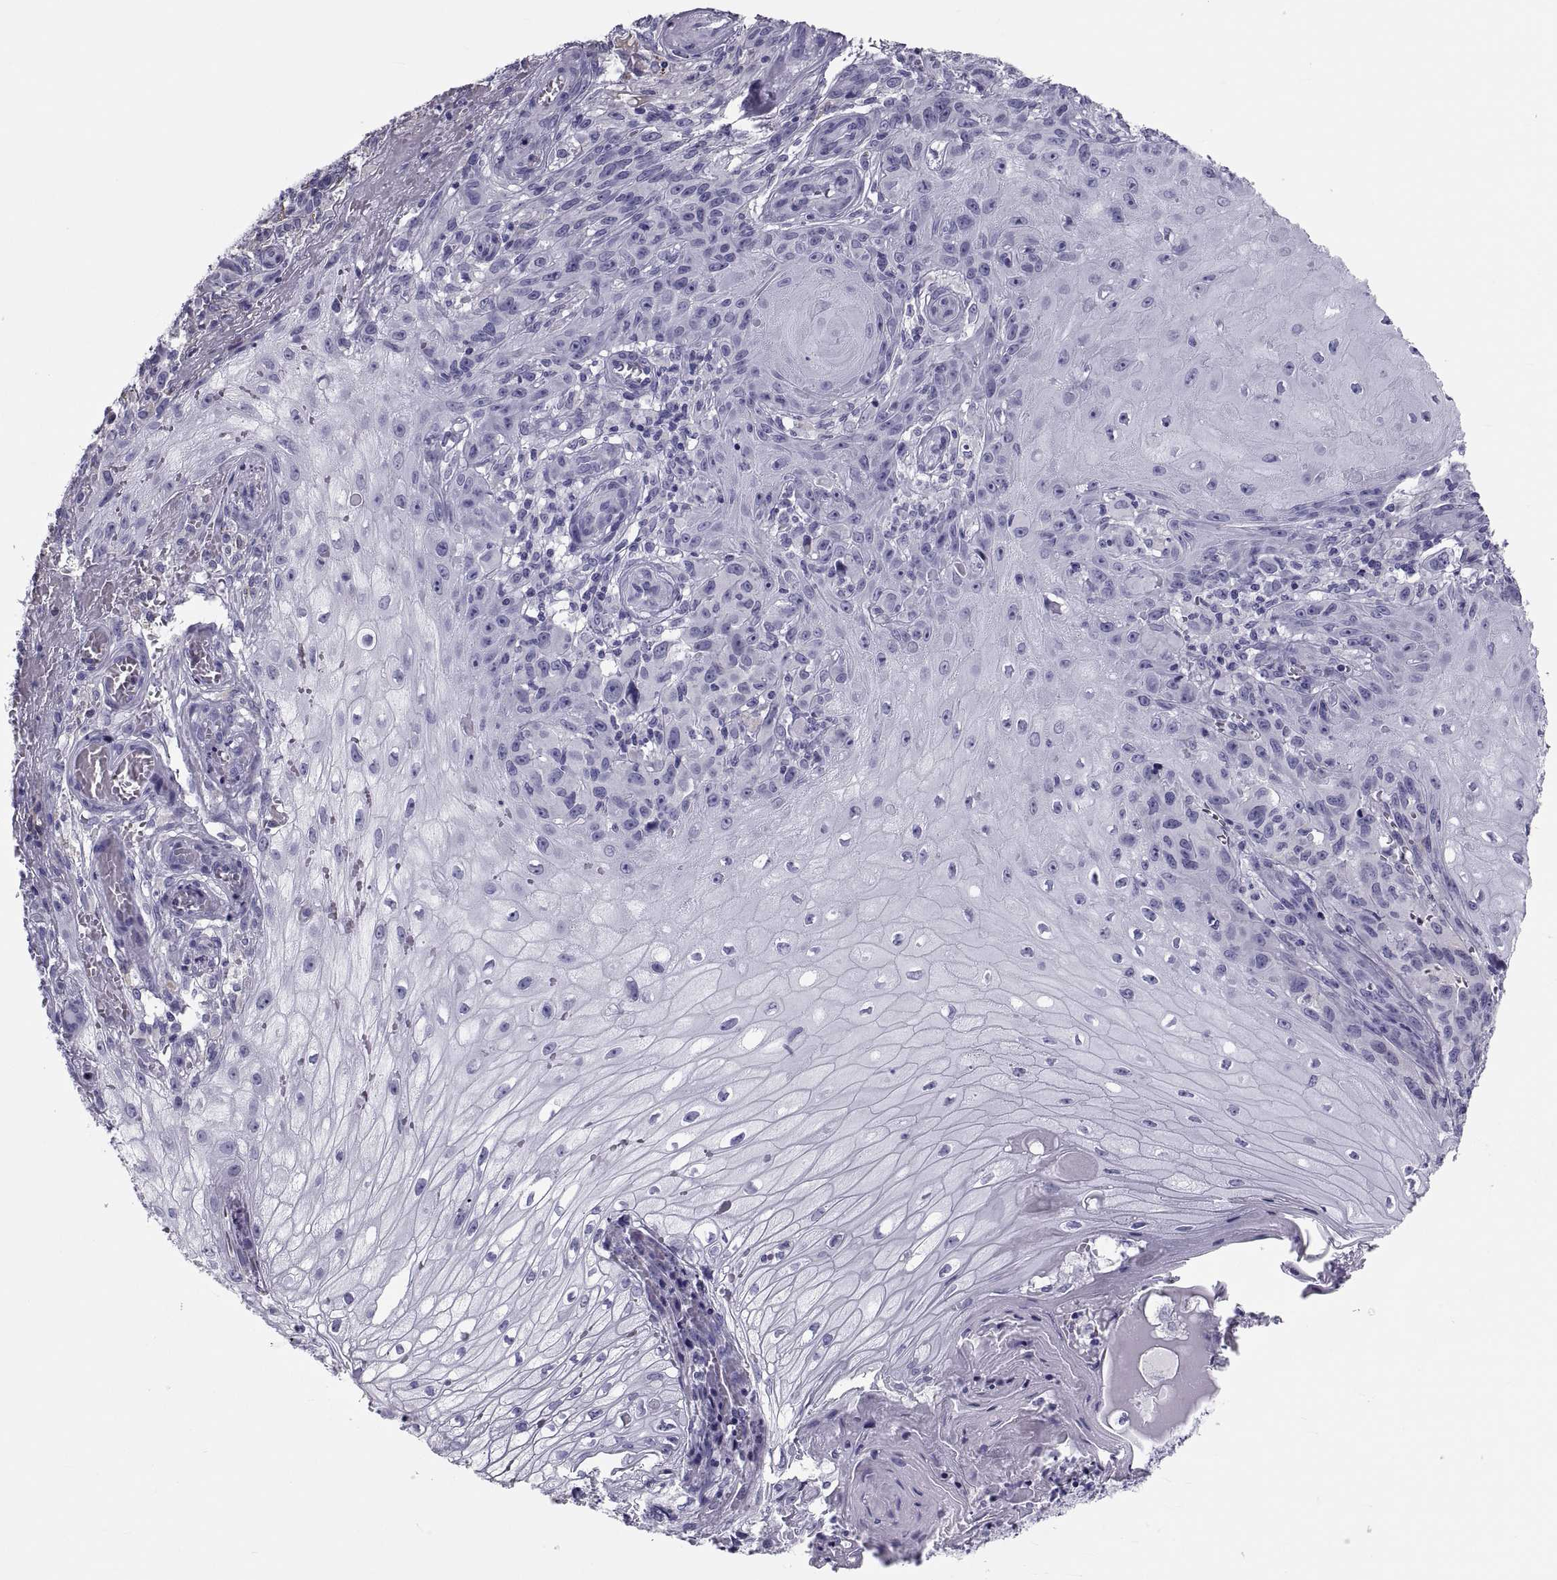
{"staining": {"intensity": "negative", "quantity": "none", "location": "none"}, "tissue": "melanoma", "cell_type": "Tumor cells", "image_type": "cancer", "snomed": [{"axis": "morphology", "description": "Malignant melanoma, NOS"}, {"axis": "topography", "description": "Skin"}], "caption": "Tumor cells show no significant staining in malignant melanoma.", "gene": "DEFB129", "patient": {"sex": "female", "age": 53}}